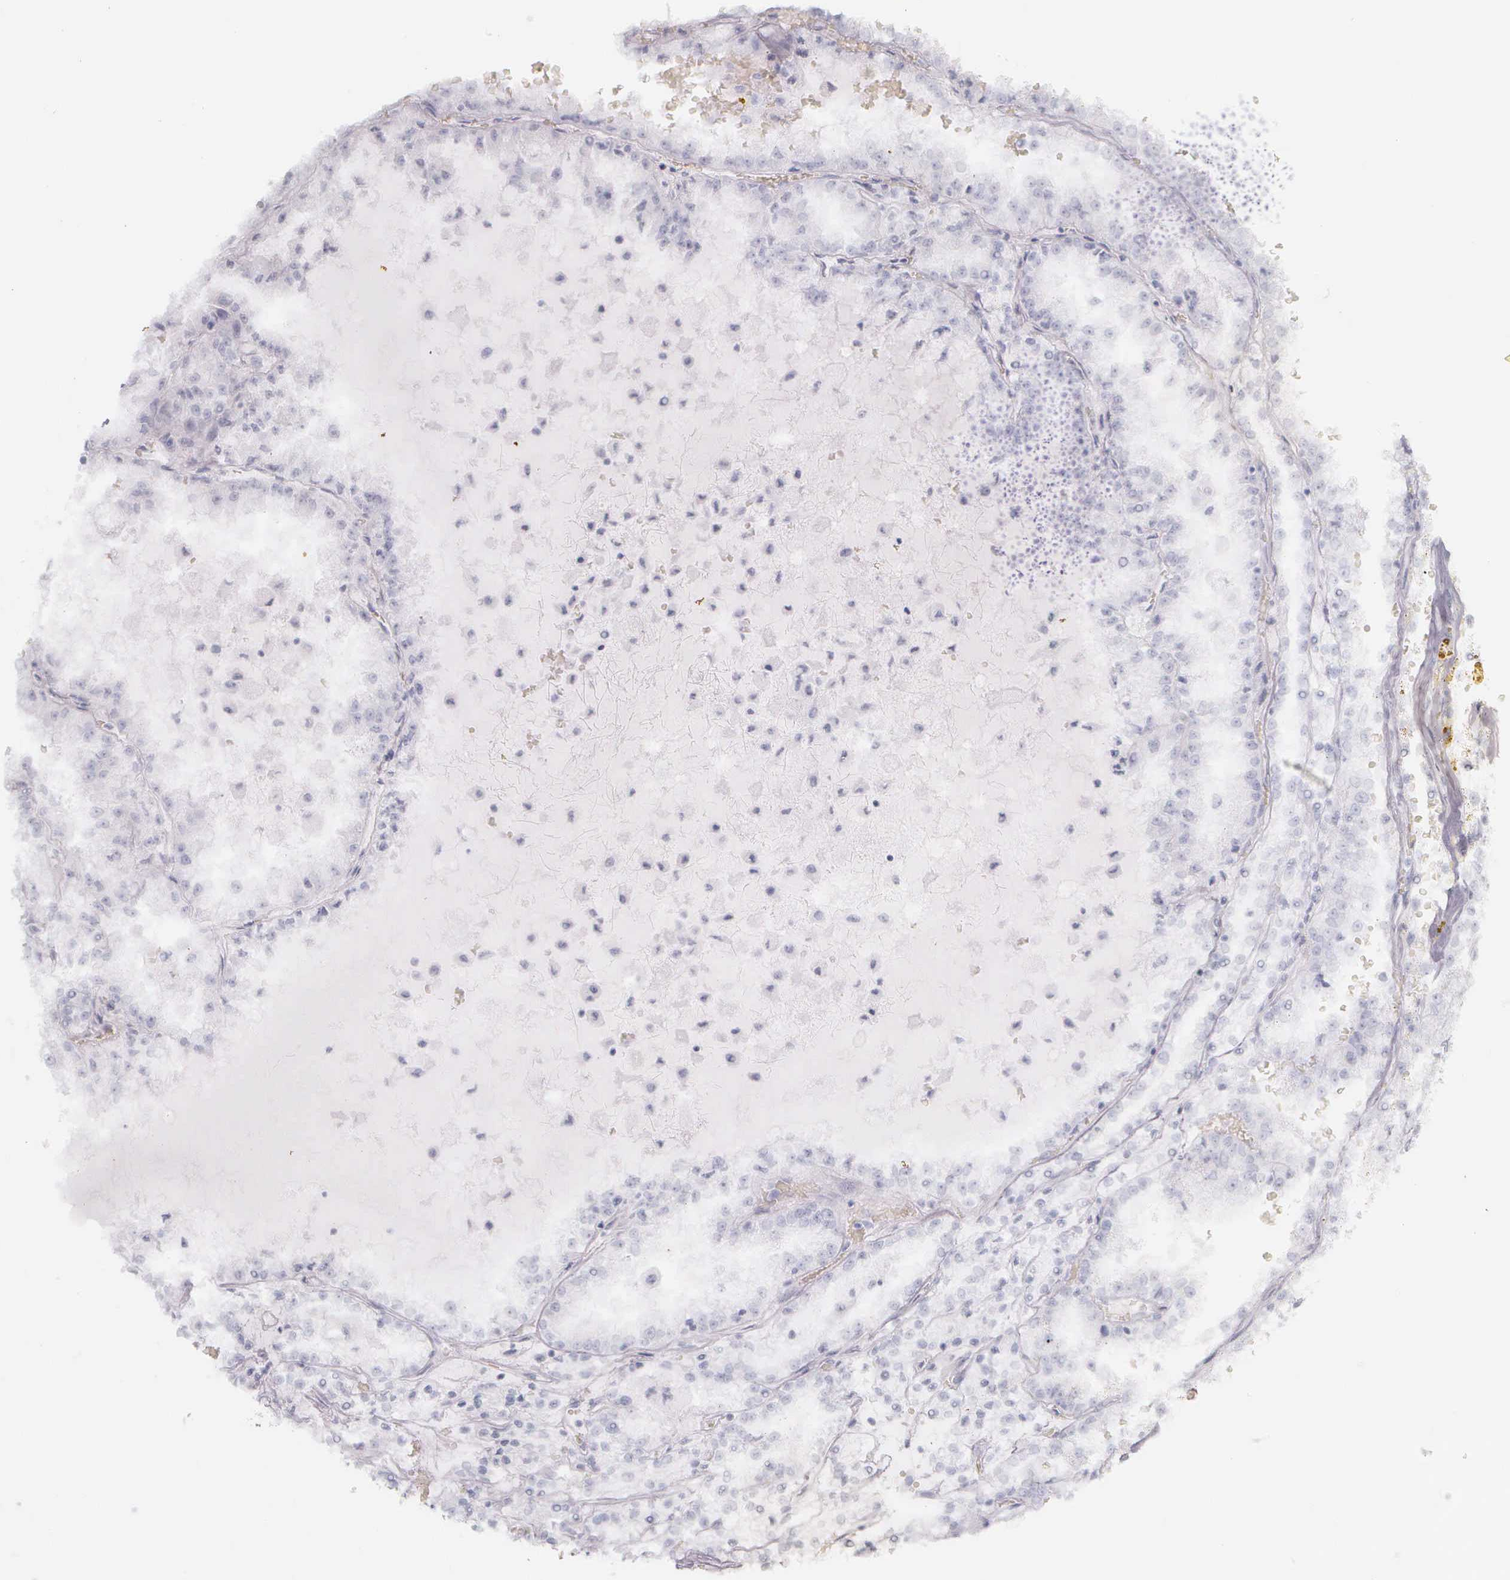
{"staining": {"intensity": "negative", "quantity": "none", "location": "none"}, "tissue": "renal cancer", "cell_type": "Tumor cells", "image_type": "cancer", "snomed": [{"axis": "morphology", "description": "Adenocarcinoma, NOS"}, {"axis": "topography", "description": "Kidney"}], "caption": "A histopathology image of renal cancer stained for a protein shows no brown staining in tumor cells. (IHC, brightfield microscopy, high magnification).", "gene": "KRT14", "patient": {"sex": "female", "age": 56}}